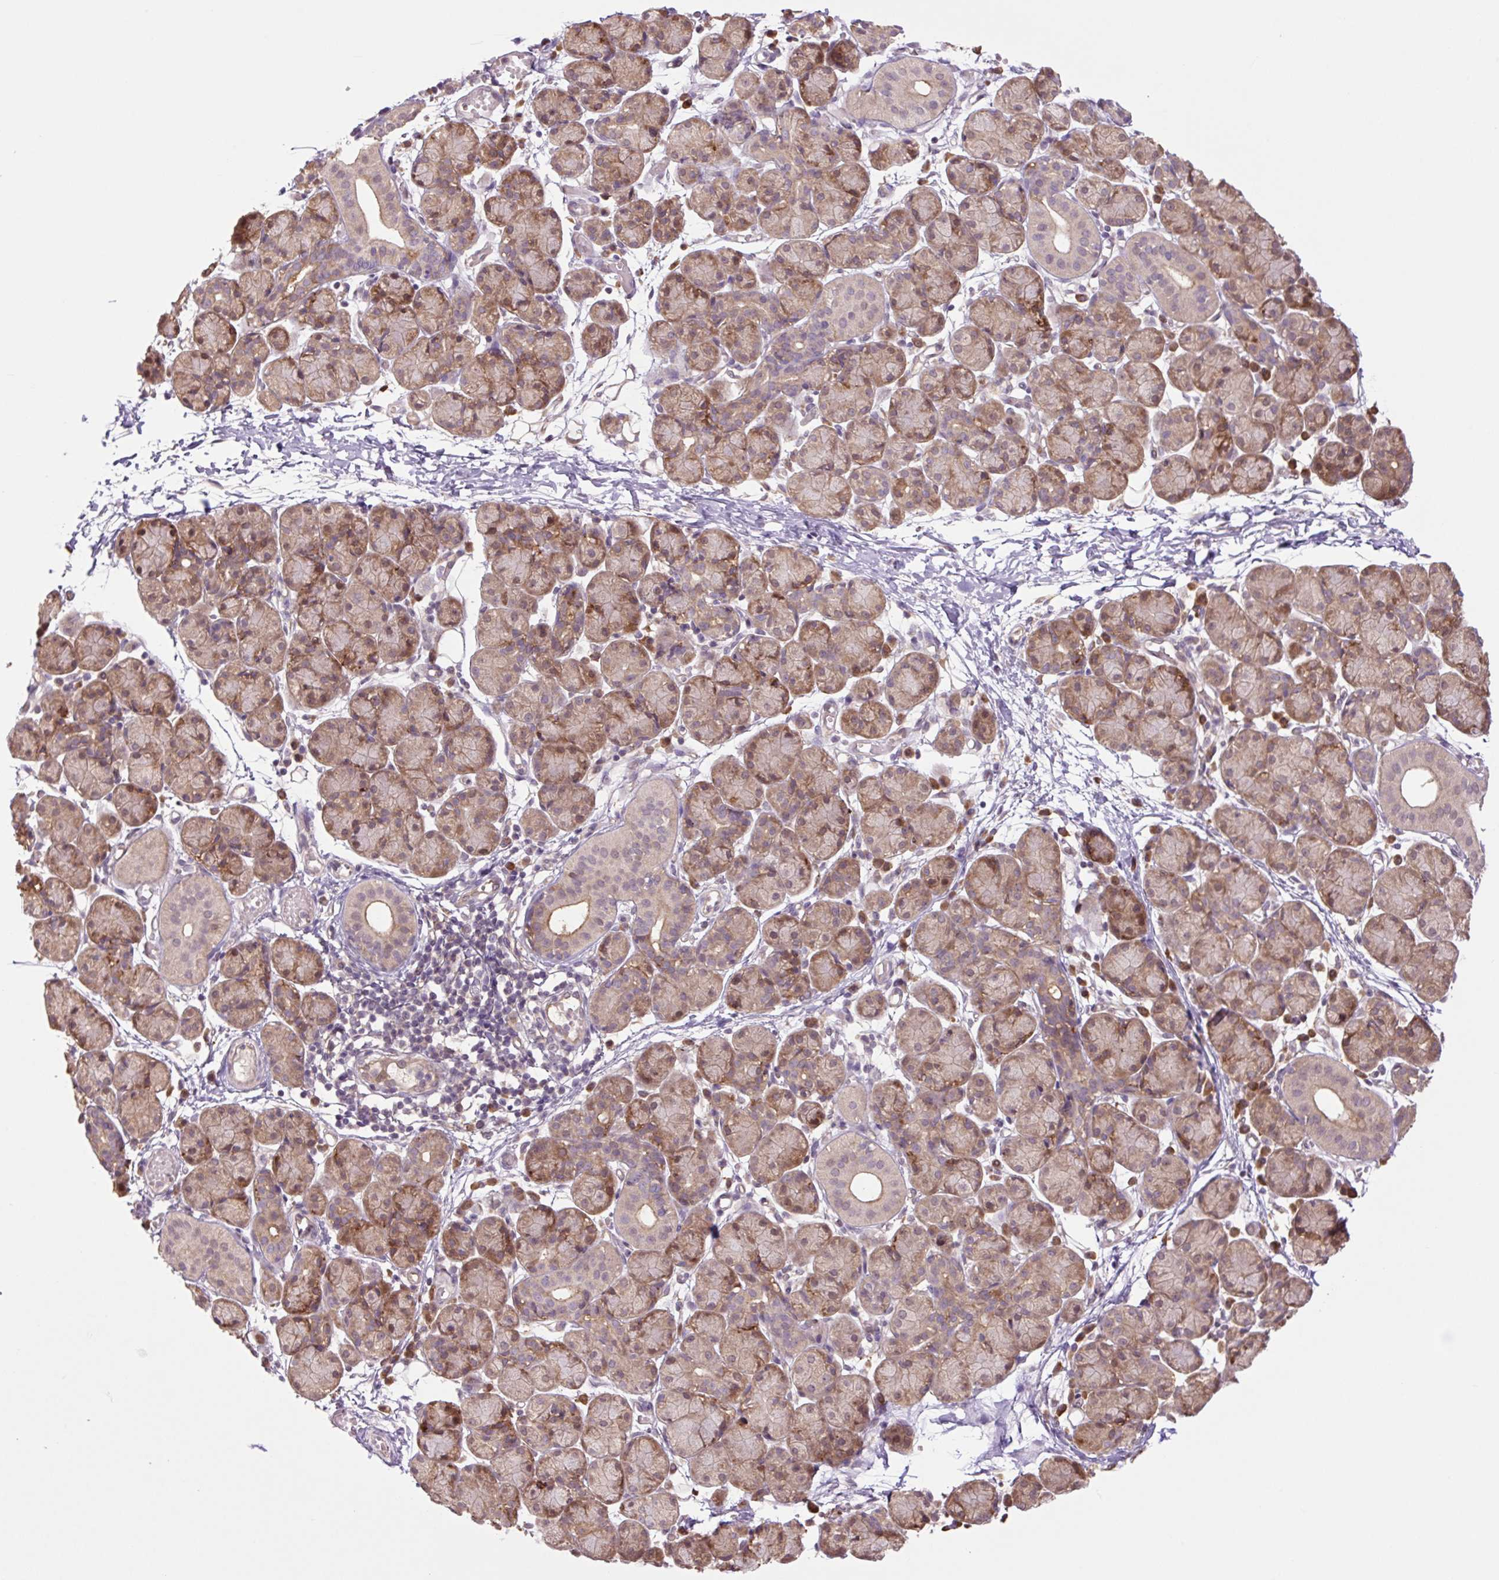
{"staining": {"intensity": "moderate", "quantity": ">75%", "location": "cytoplasmic/membranous,nuclear"}, "tissue": "salivary gland", "cell_type": "Glandular cells", "image_type": "normal", "snomed": [{"axis": "morphology", "description": "Normal tissue, NOS"}, {"axis": "morphology", "description": "Inflammation, NOS"}, {"axis": "topography", "description": "Lymph node"}, {"axis": "topography", "description": "Salivary gland"}], "caption": "A high-resolution image shows immunohistochemistry (IHC) staining of unremarkable salivary gland, which shows moderate cytoplasmic/membranous,nuclear staining in approximately >75% of glandular cells. Nuclei are stained in blue.", "gene": "TPT1", "patient": {"sex": "male", "age": 3}}